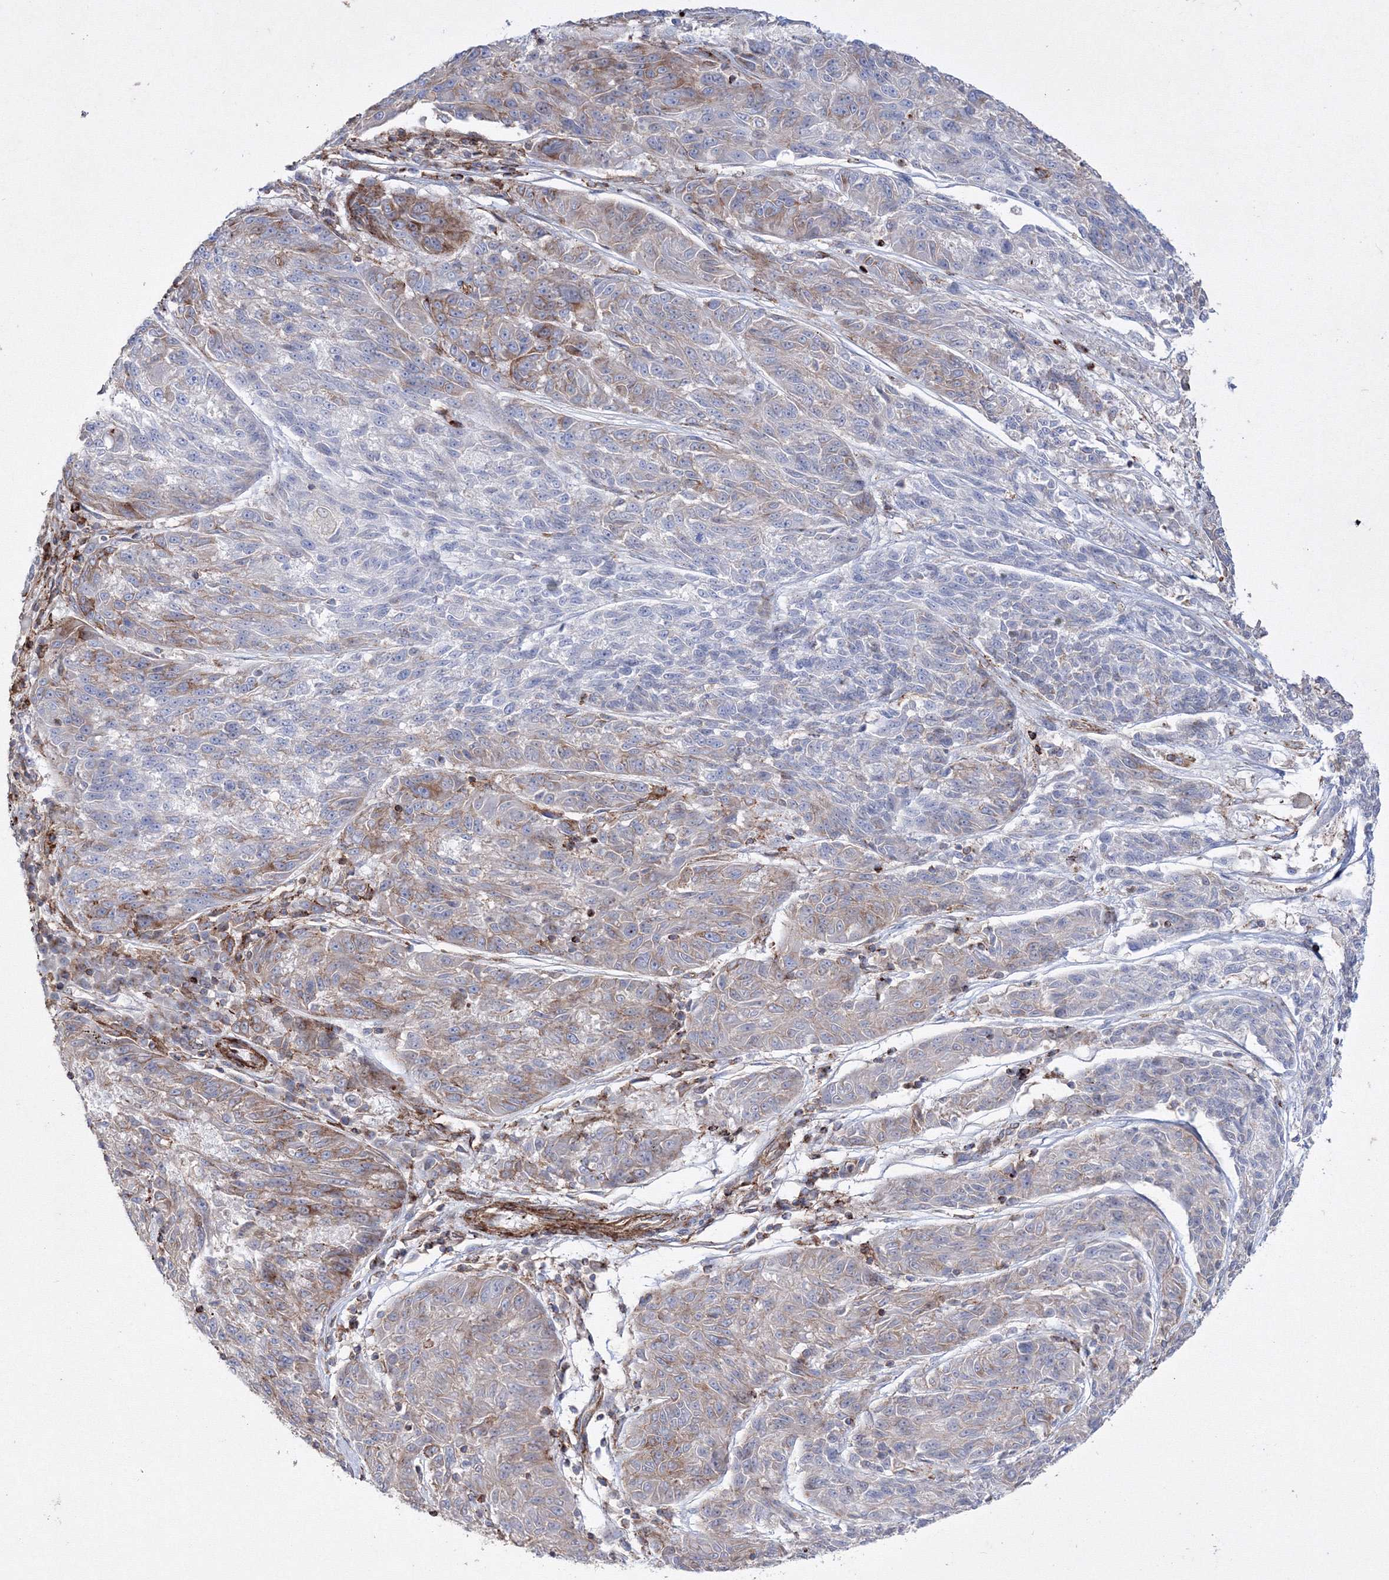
{"staining": {"intensity": "moderate", "quantity": "<25%", "location": "cytoplasmic/membranous"}, "tissue": "melanoma", "cell_type": "Tumor cells", "image_type": "cancer", "snomed": [{"axis": "morphology", "description": "Malignant melanoma, NOS"}, {"axis": "topography", "description": "Skin"}], "caption": "DAB immunohistochemical staining of malignant melanoma displays moderate cytoplasmic/membranous protein positivity in approximately <25% of tumor cells. The staining was performed using DAB to visualize the protein expression in brown, while the nuclei were stained in blue with hematoxylin (Magnification: 20x).", "gene": "GPR82", "patient": {"sex": "male", "age": 53}}